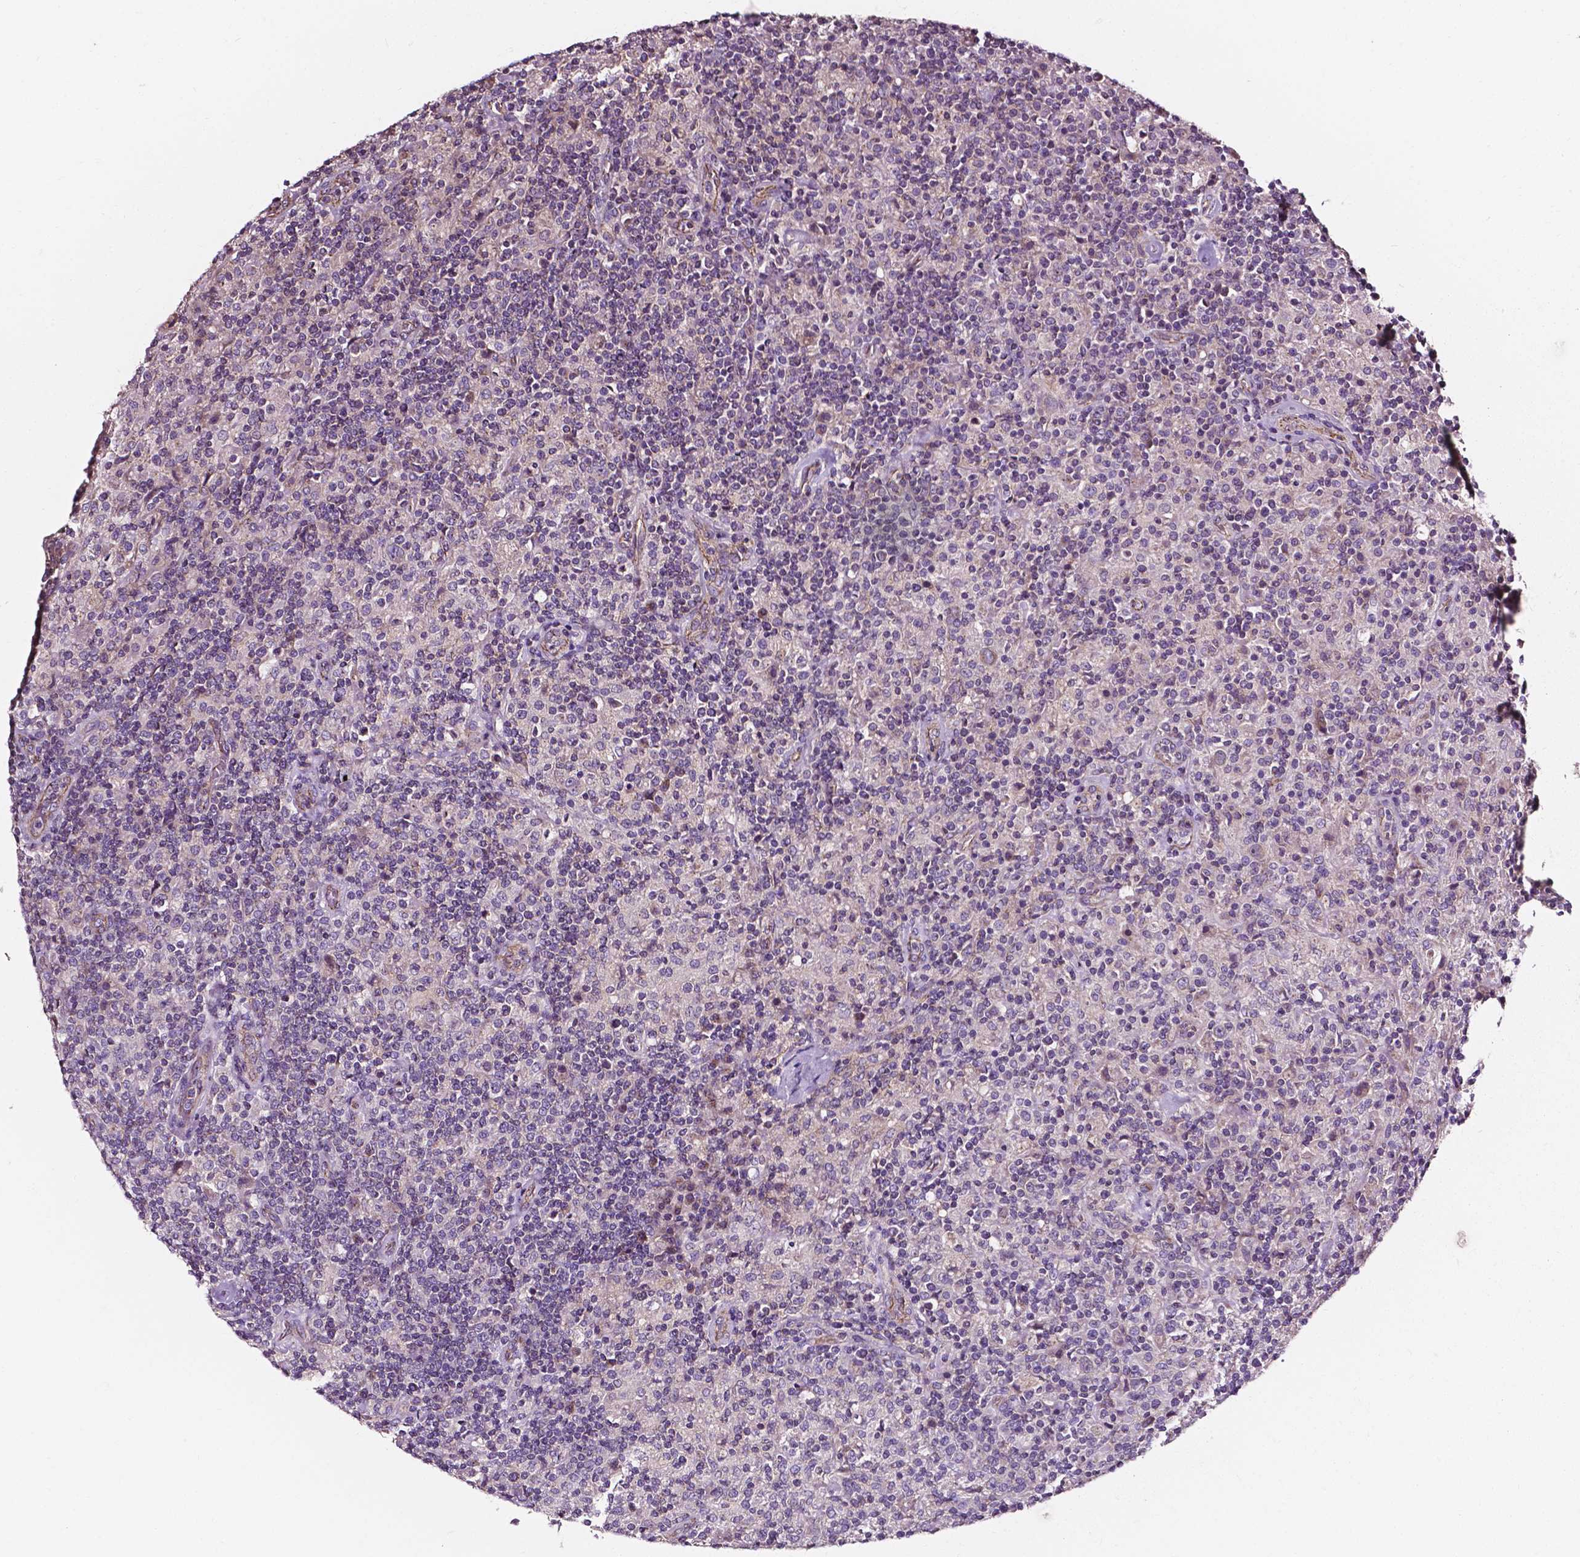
{"staining": {"intensity": "negative", "quantity": "none", "location": "none"}, "tissue": "lymphoma", "cell_type": "Tumor cells", "image_type": "cancer", "snomed": [{"axis": "morphology", "description": "Hodgkin's disease, NOS"}, {"axis": "topography", "description": "Lymph node"}], "caption": "Human lymphoma stained for a protein using immunohistochemistry (IHC) shows no staining in tumor cells.", "gene": "ATG16L1", "patient": {"sex": "male", "age": 70}}